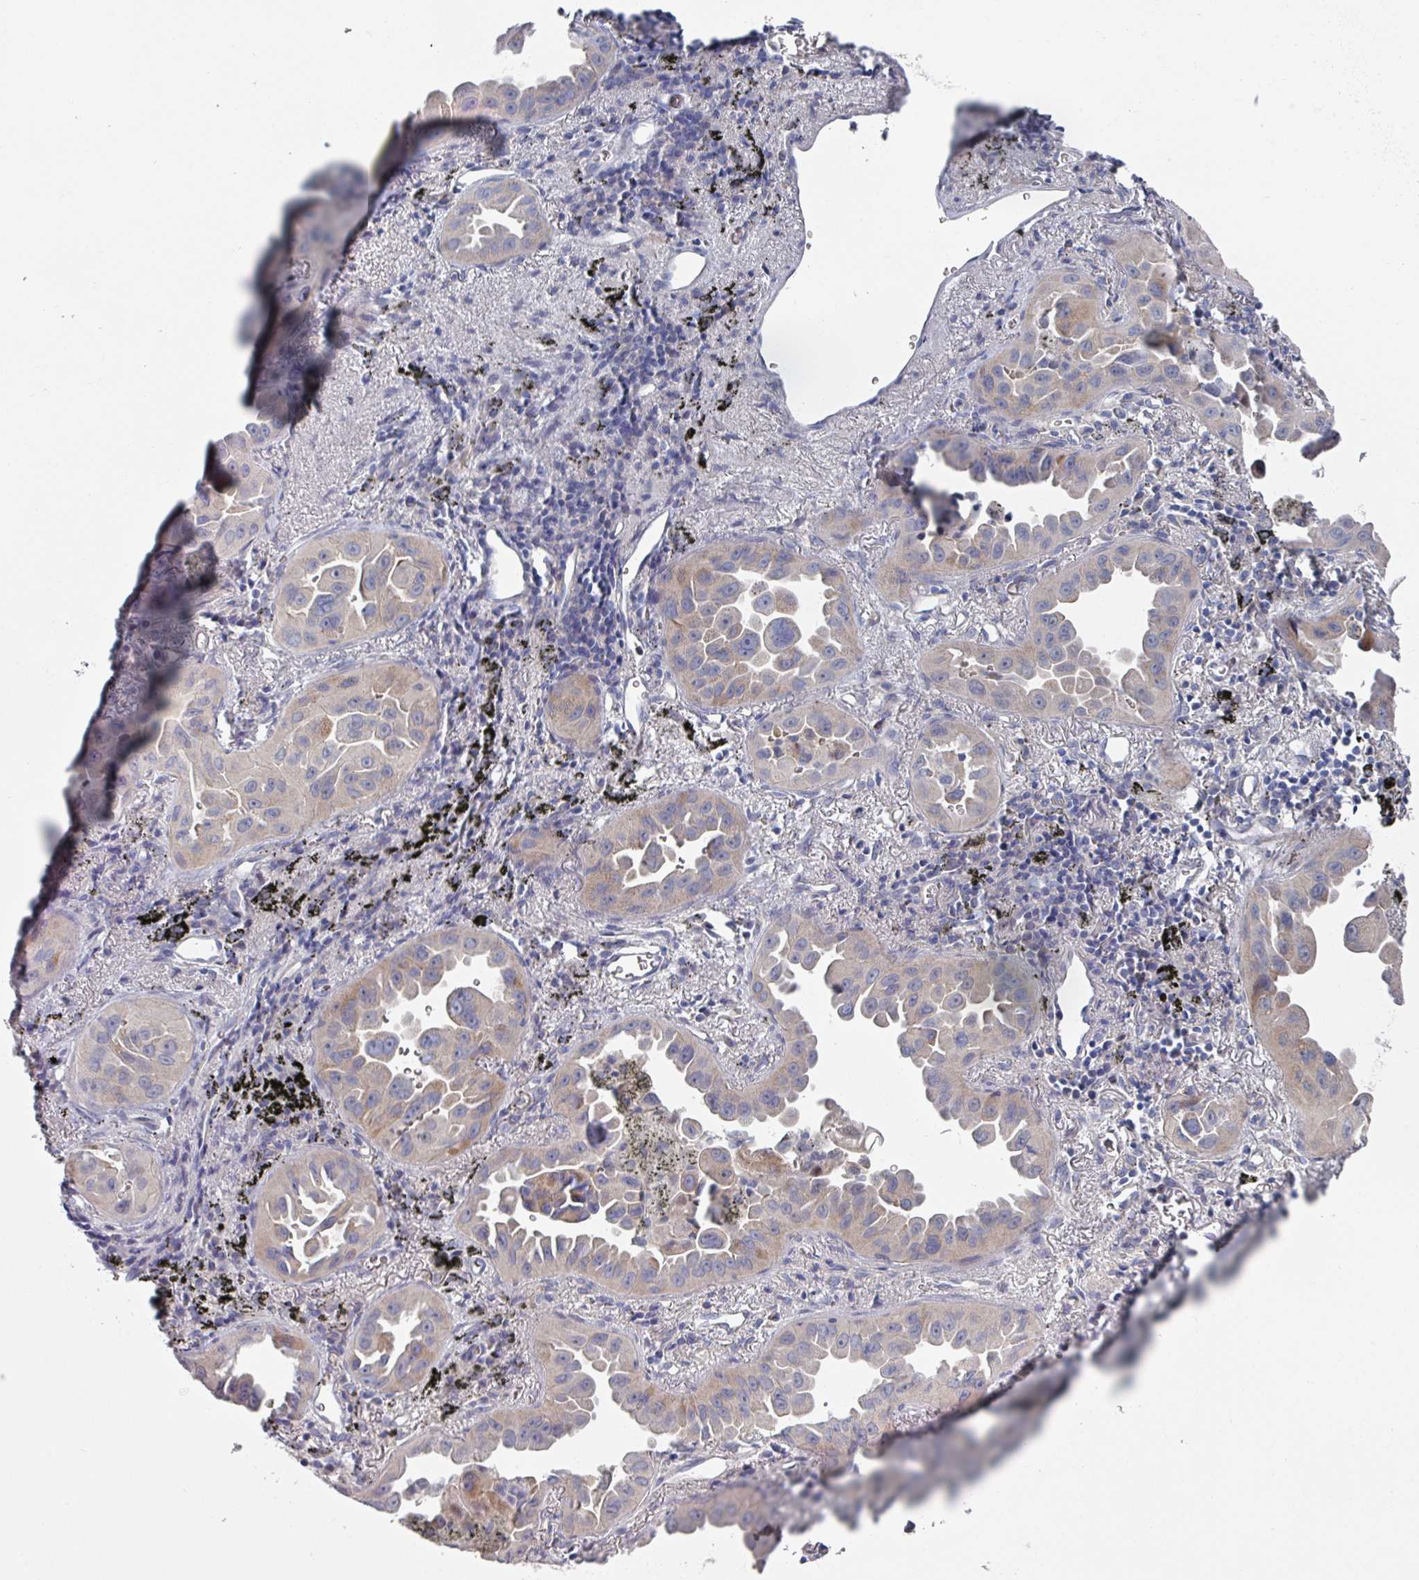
{"staining": {"intensity": "weak", "quantity": "<25%", "location": "cytoplasmic/membranous"}, "tissue": "lung cancer", "cell_type": "Tumor cells", "image_type": "cancer", "snomed": [{"axis": "morphology", "description": "Adenocarcinoma, NOS"}, {"axis": "topography", "description": "Lung"}], "caption": "Human lung cancer (adenocarcinoma) stained for a protein using immunohistochemistry (IHC) exhibits no expression in tumor cells.", "gene": "EFL1", "patient": {"sex": "male", "age": 68}}